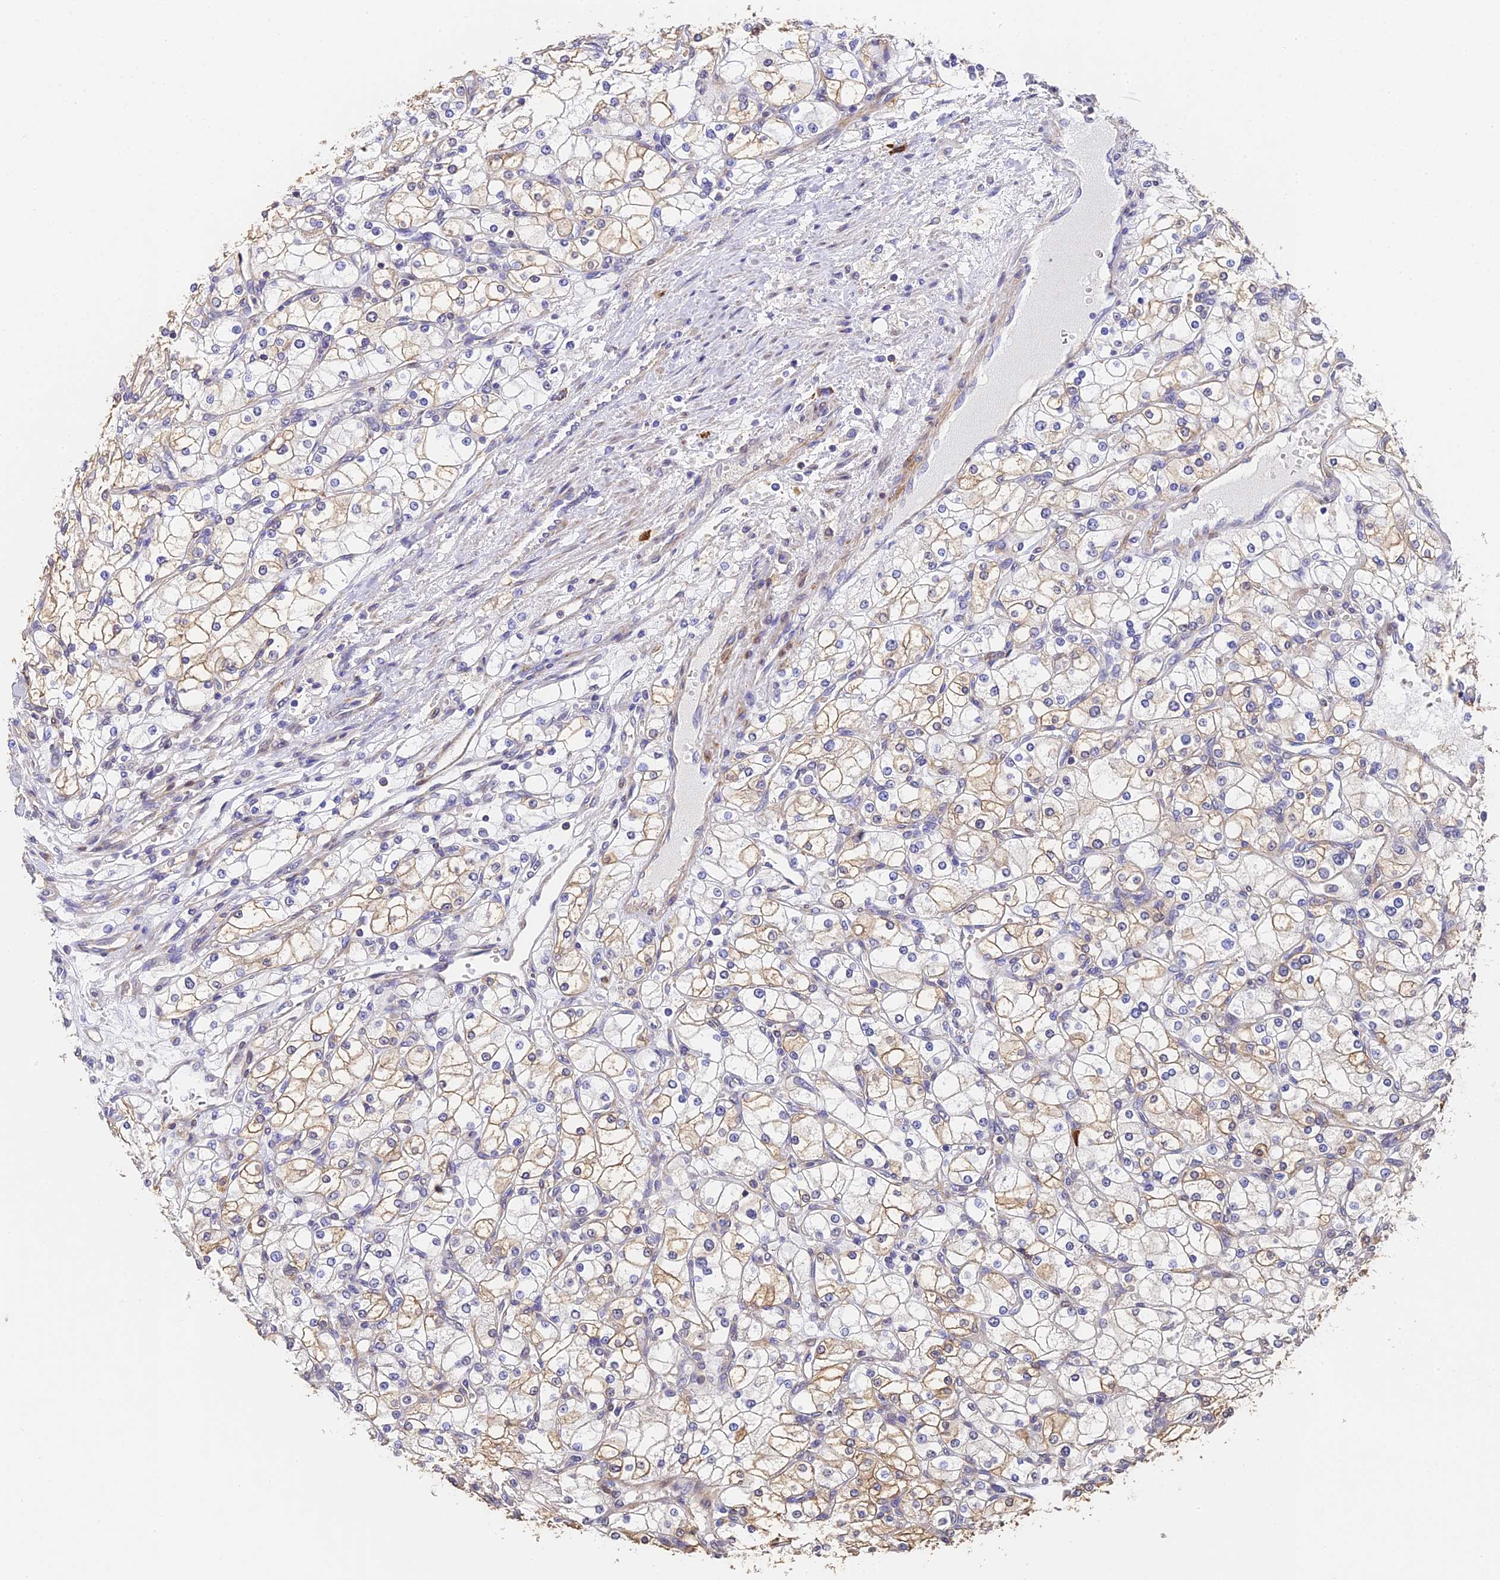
{"staining": {"intensity": "weak", "quantity": "25%-75%", "location": "cytoplasmic/membranous"}, "tissue": "renal cancer", "cell_type": "Tumor cells", "image_type": "cancer", "snomed": [{"axis": "morphology", "description": "Adenocarcinoma, NOS"}, {"axis": "topography", "description": "Kidney"}], "caption": "This is an image of immunohistochemistry staining of renal adenocarcinoma, which shows weak positivity in the cytoplasmic/membranous of tumor cells.", "gene": "SLC11A1", "patient": {"sex": "male", "age": 80}}